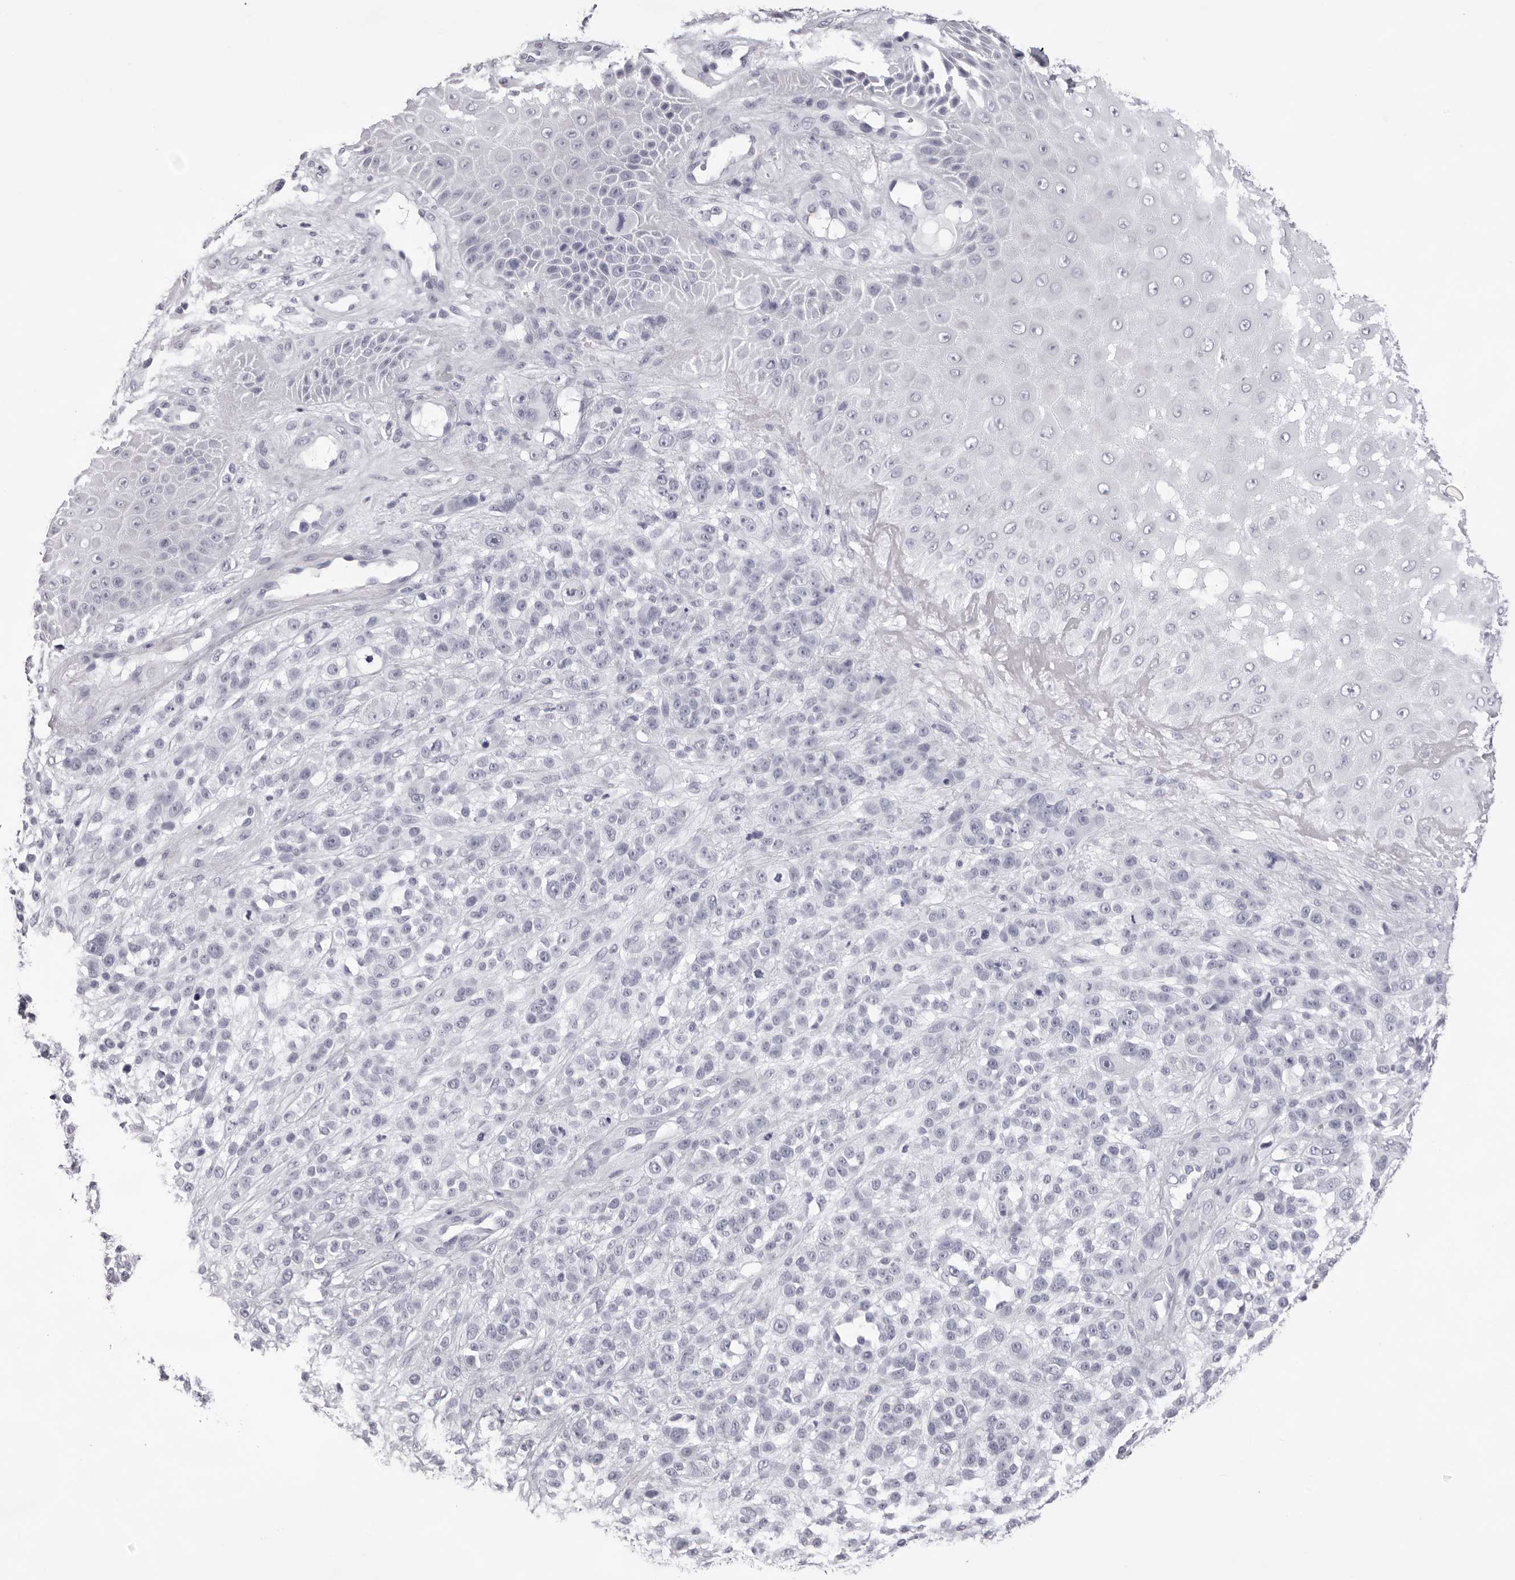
{"staining": {"intensity": "negative", "quantity": "none", "location": "none"}, "tissue": "melanoma", "cell_type": "Tumor cells", "image_type": "cancer", "snomed": [{"axis": "morphology", "description": "Malignant melanoma, NOS"}, {"axis": "topography", "description": "Skin"}], "caption": "Tumor cells are negative for protein expression in human melanoma.", "gene": "SPTA1", "patient": {"sex": "female", "age": 55}}